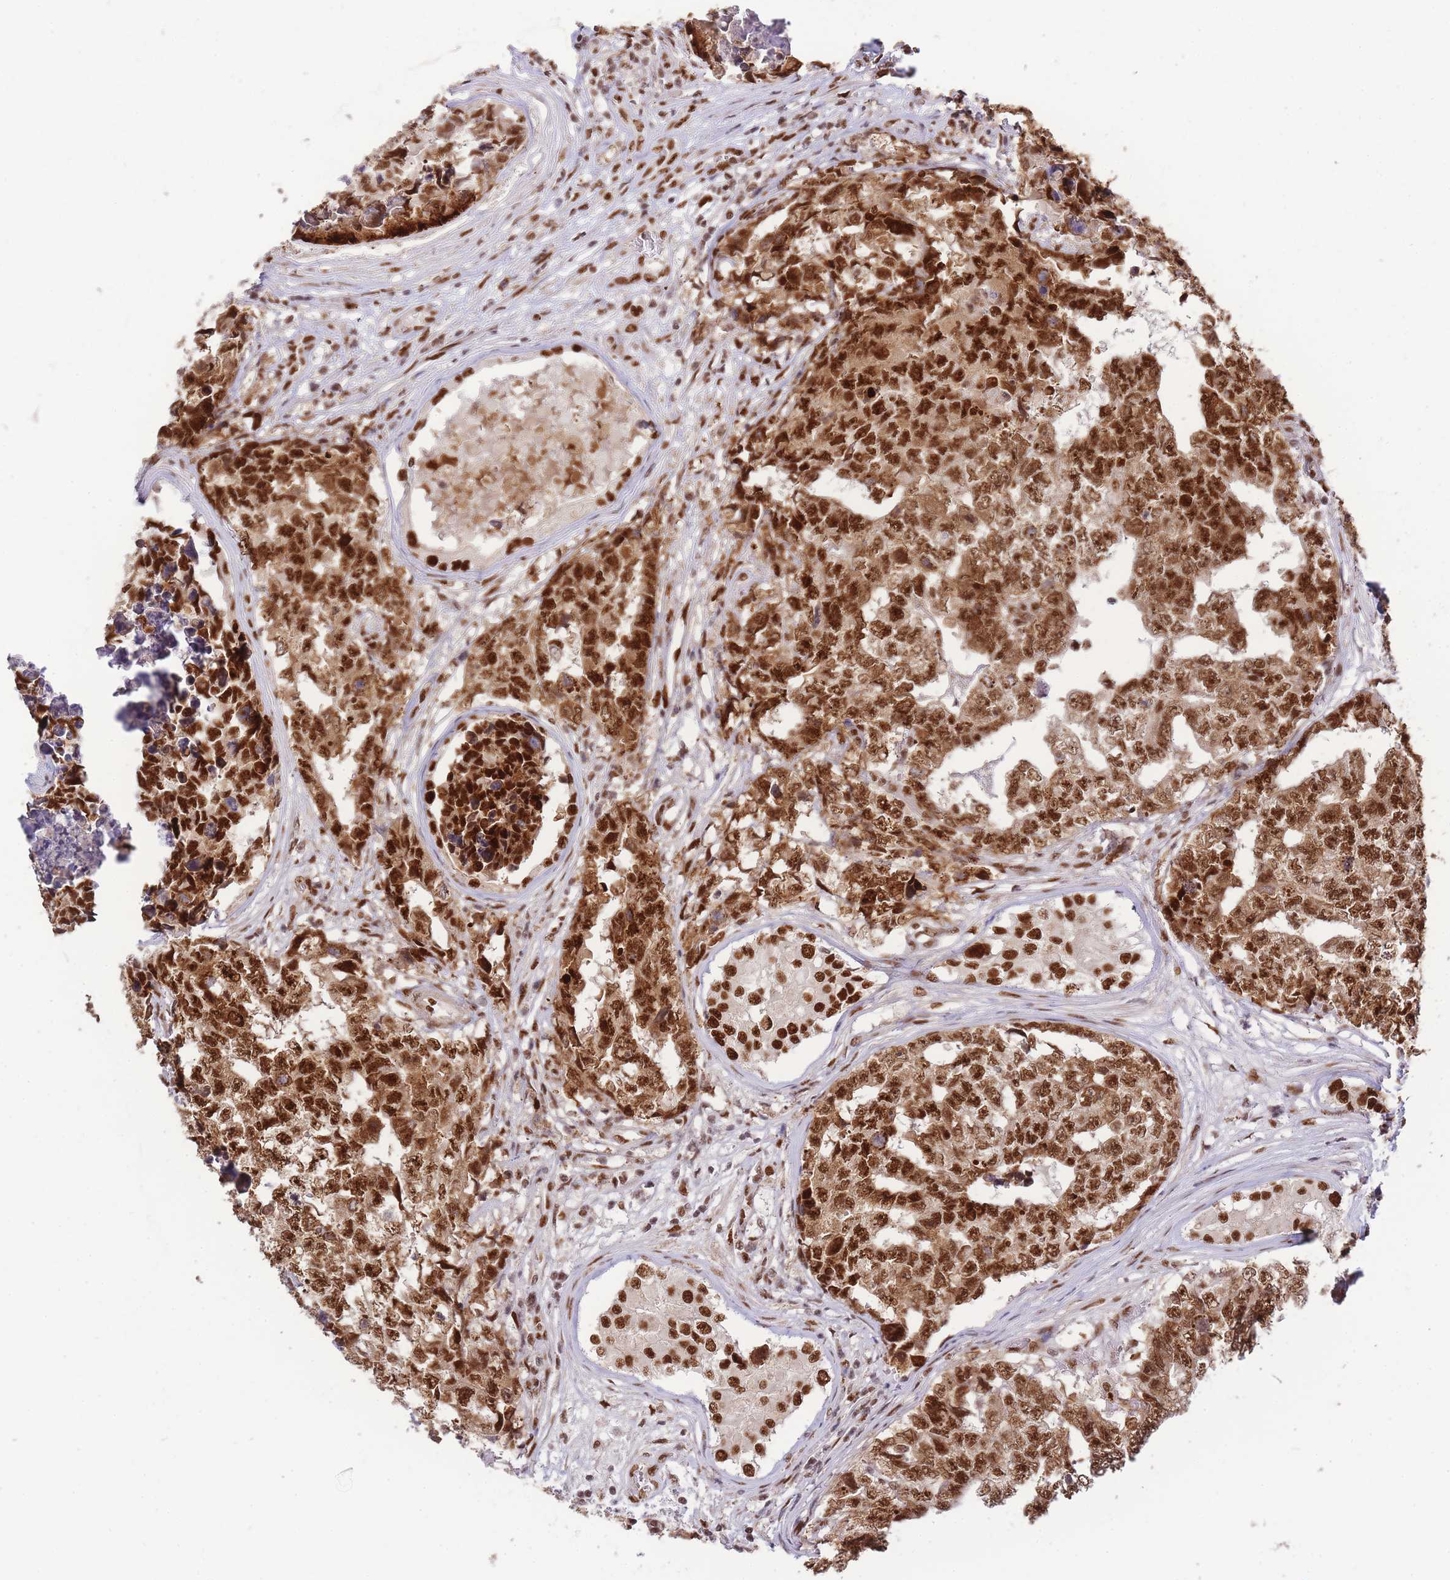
{"staining": {"intensity": "strong", "quantity": ">75%", "location": "nuclear"}, "tissue": "testis cancer", "cell_type": "Tumor cells", "image_type": "cancer", "snomed": [{"axis": "morphology", "description": "Carcinoma, Embryonal, NOS"}, {"axis": "topography", "description": "Testis"}], "caption": "Human testis cancer (embryonal carcinoma) stained with a protein marker displays strong staining in tumor cells.", "gene": "PRKDC", "patient": {"sex": "male", "age": 25}}